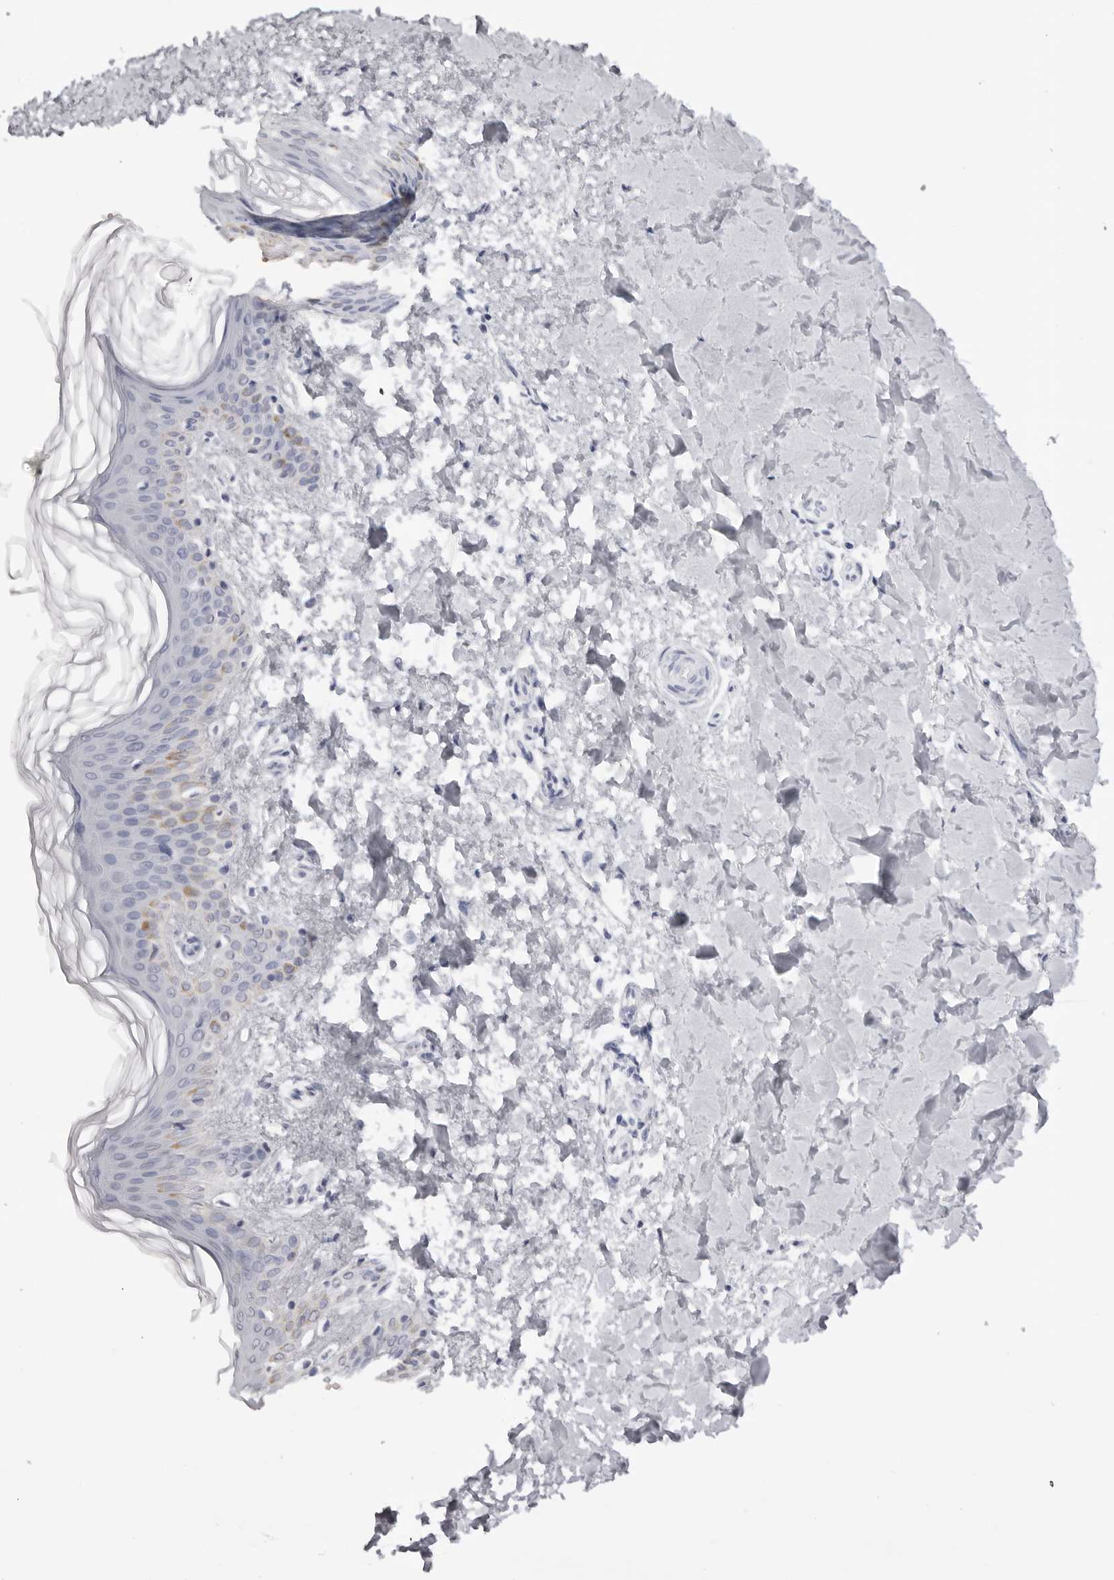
{"staining": {"intensity": "negative", "quantity": "none", "location": "none"}, "tissue": "skin", "cell_type": "Fibroblasts", "image_type": "normal", "snomed": [{"axis": "morphology", "description": "Normal tissue, NOS"}, {"axis": "morphology", "description": "Neoplasm, benign, NOS"}, {"axis": "topography", "description": "Skin"}, {"axis": "topography", "description": "Soft tissue"}], "caption": "Protein analysis of benign skin displays no significant staining in fibroblasts.", "gene": "RHO", "patient": {"sex": "male", "age": 26}}